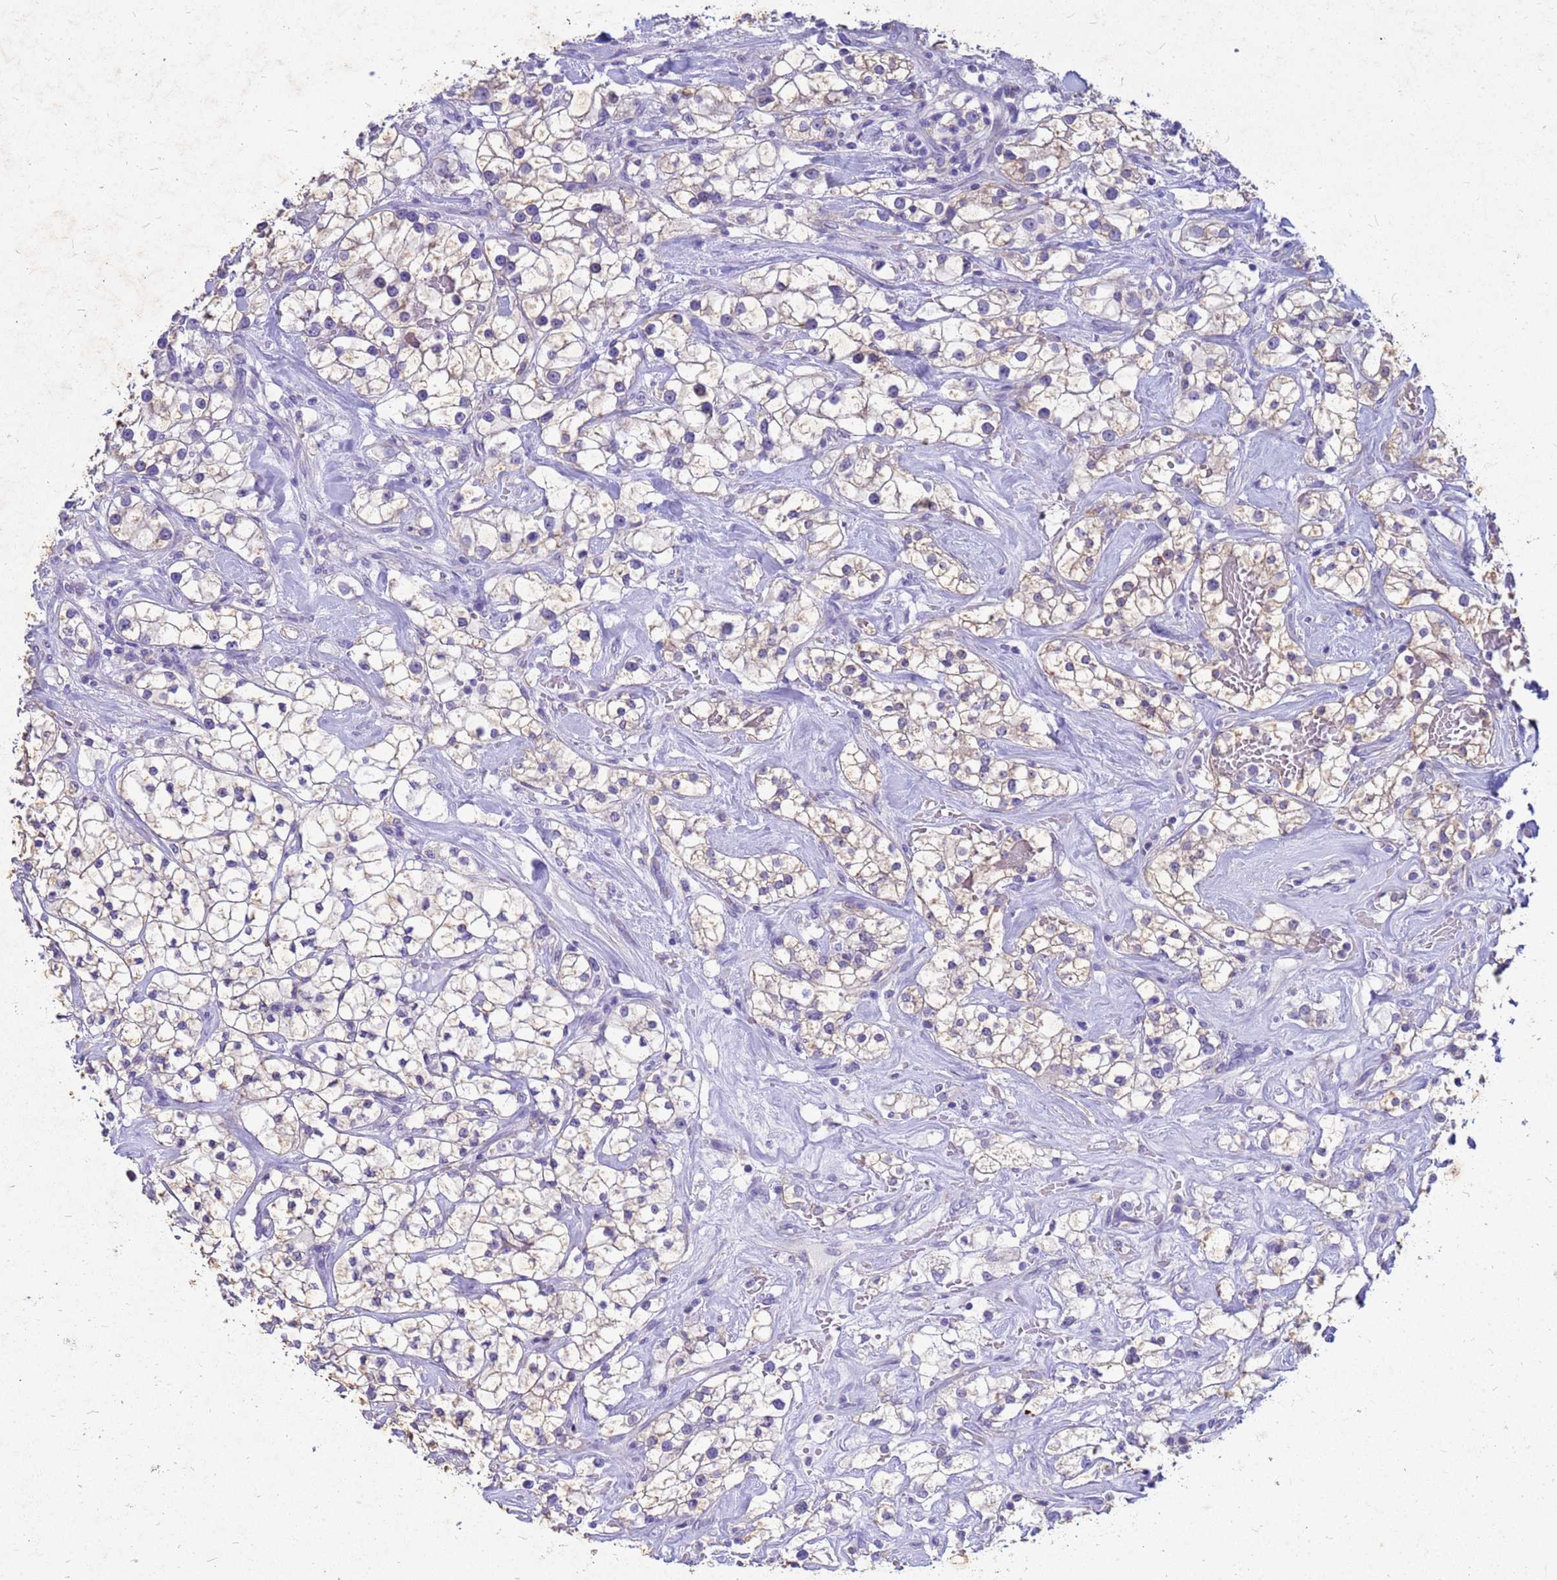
{"staining": {"intensity": "weak", "quantity": ">75%", "location": "cytoplasmic/membranous"}, "tissue": "renal cancer", "cell_type": "Tumor cells", "image_type": "cancer", "snomed": [{"axis": "morphology", "description": "Adenocarcinoma, NOS"}, {"axis": "topography", "description": "Kidney"}], "caption": "A brown stain shows weak cytoplasmic/membranous staining of a protein in renal cancer tumor cells. Immunohistochemistry (ihc) stains the protein of interest in brown and the nuclei are stained blue.", "gene": "AKR1C1", "patient": {"sex": "male", "age": 77}}